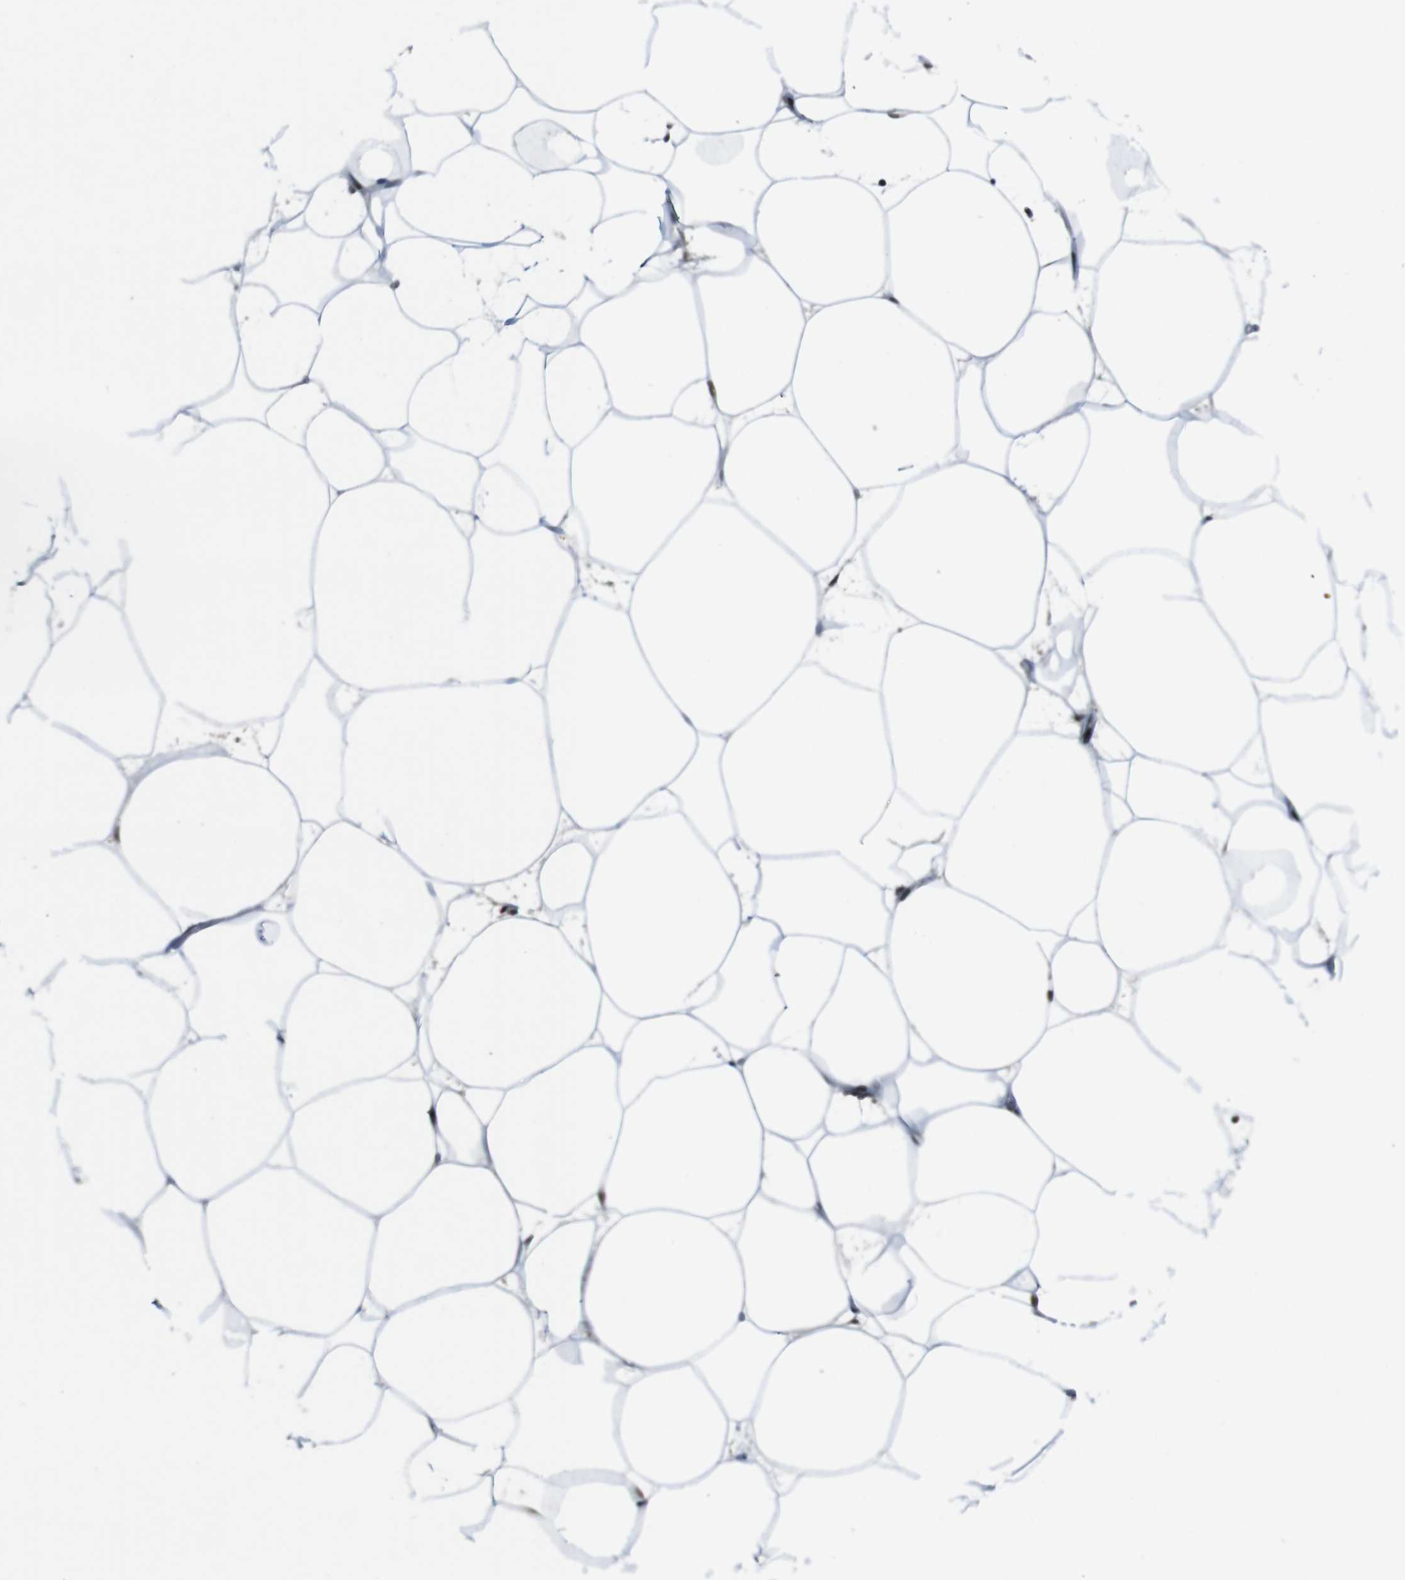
{"staining": {"intensity": "negative", "quantity": "none", "location": "none"}, "tissue": "adipose tissue", "cell_type": "Adipocytes", "image_type": "normal", "snomed": [{"axis": "morphology", "description": "Normal tissue, NOS"}, {"axis": "morphology", "description": "Duct carcinoma"}, {"axis": "topography", "description": "Breast"}, {"axis": "topography", "description": "Adipose tissue"}], "caption": "Immunohistochemical staining of normal human adipose tissue displays no significant staining in adipocytes. (Brightfield microscopy of DAB (3,3'-diaminobenzidine) immunohistochemistry (IHC) at high magnification).", "gene": "MAPKAPK5", "patient": {"sex": "female", "age": 37}}